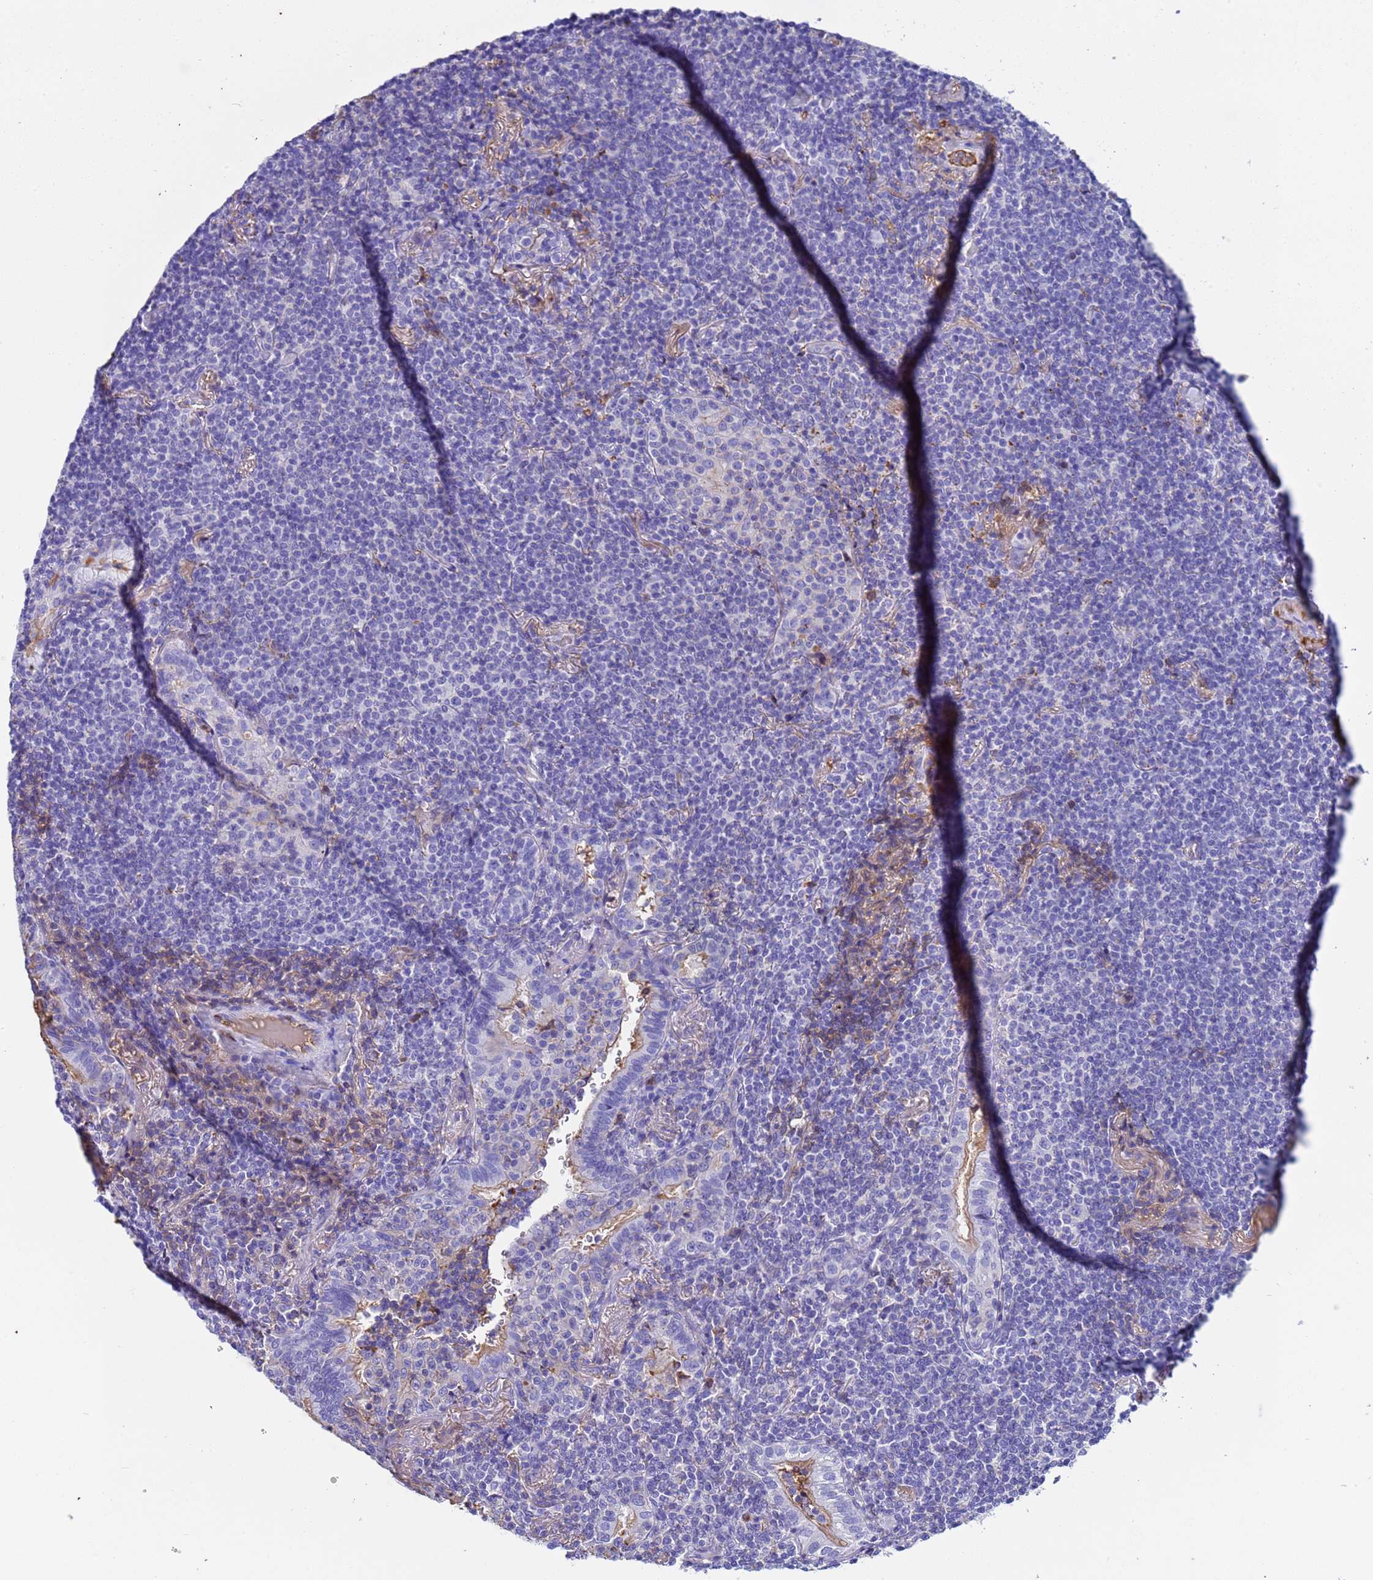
{"staining": {"intensity": "negative", "quantity": "none", "location": "none"}, "tissue": "lymphoma", "cell_type": "Tumor cells", "image_type": "cancer", "snomed": [{"axis": "morphology", "description": "Malignant lymphoma, non-Hodgkin's type, Low grade"}, {"axis": "topography", "description": "Lung"}], "caption": "An immunohistochemistry (IHC) micrograph of low-grade malignant lymphoma, non-Hodgkin's type is shown. There is no staining in tumor cells of low-grade malignant lymphoma, non-Hodgkin's type.", "gene": "H1-7", "patient": {"sex": "female", "age": 71}}